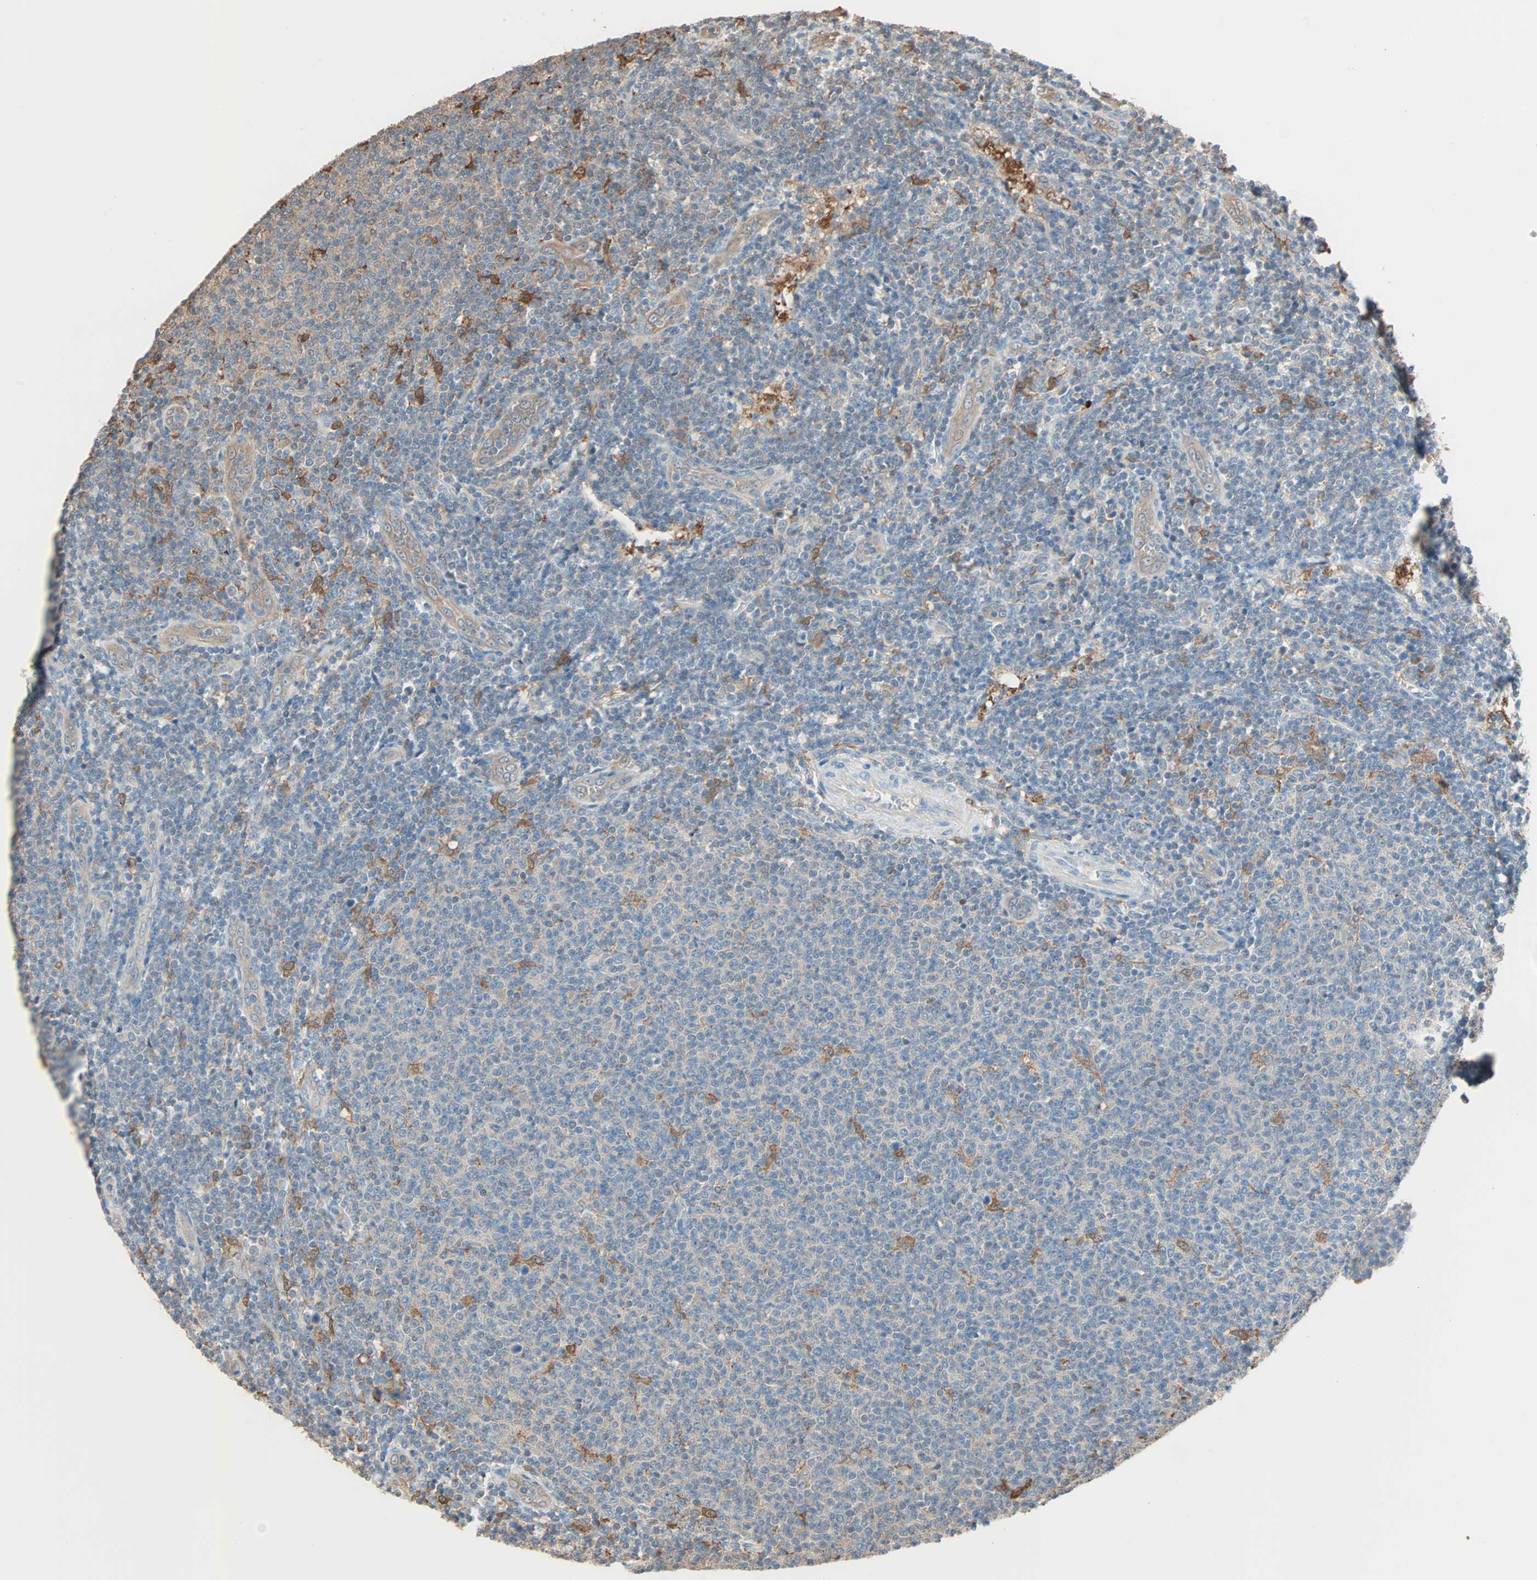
{"staining": {"intensity": "weak", "quantity": "<25%", "location": "cytoplasmic/membranous"}, "tissue": "lymphoma", "cell_type": "Tumor cells", "image_type": "cancer", "snomed": [{"axis": "morphology", "description": "Malignant lymphoma, non-Hodgkin's type, Low grade"}, {"axis": "topography", "description": "Lymph node"}], "caption": "DAB immunohistochemical staining of low-grade malignant lymphoma, non-Hodgkin's type exhibits no significant expression in tumor cells. (Brightfield microscopy of DAB immunohistochemistry at high magnification).", "gene": "PRDX1", "patient": {"sex": "male", "age": 66}}